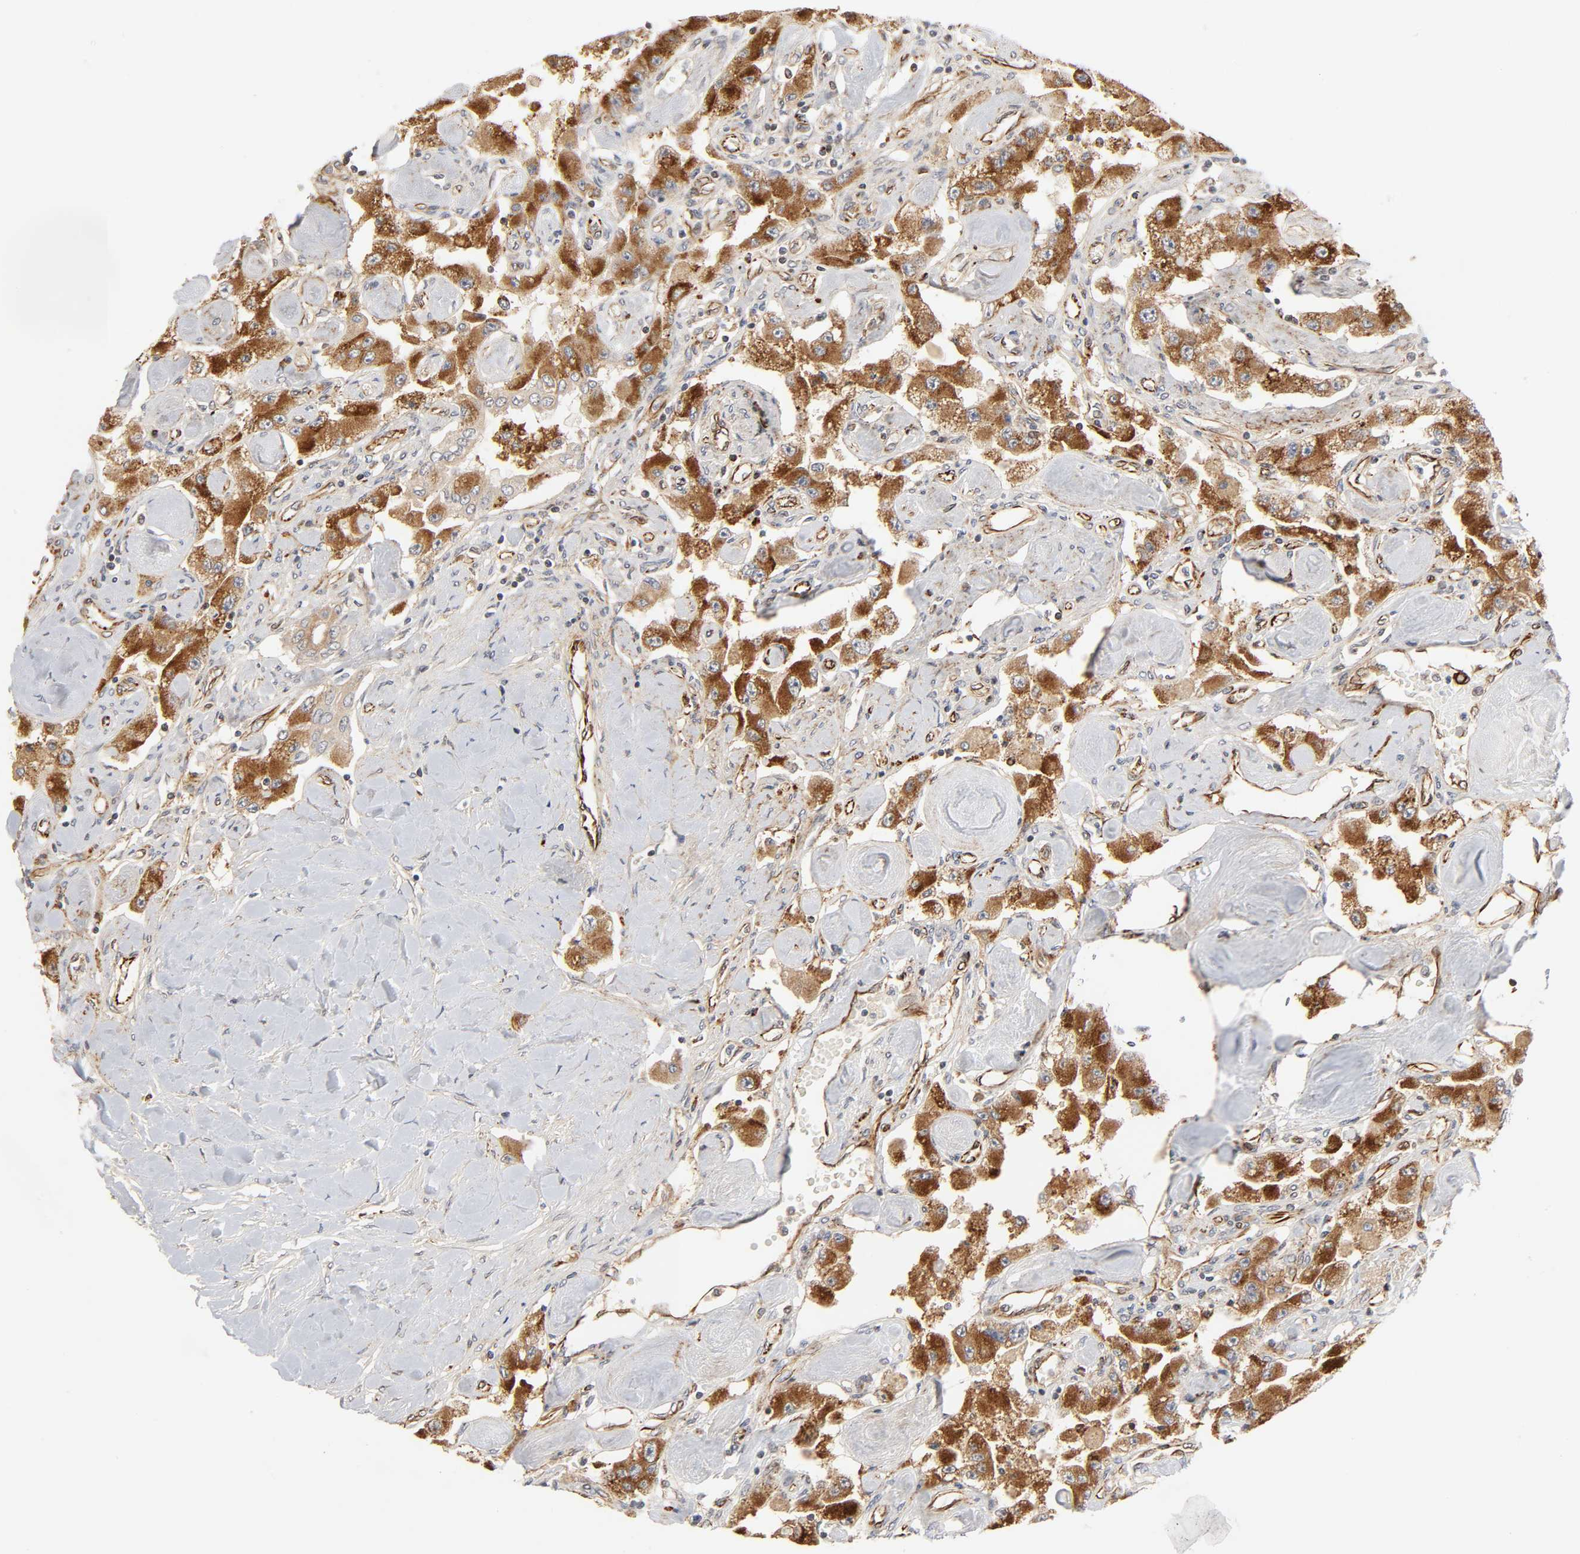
{"staining": {"intensity": "strong", "quantity": ">75%", "location": "cytoplasmic/membranous"}, "tissue": "carcinoid", "cell_type": "Tumor cells", "image_type": "cancer", "snomed": [{"axis": "morphology", "description": "Carcinoid, malignant, NOS"}, {"axis": "topography", "description": "Pancreas"}], "caption": "Immunohistochemistry (DAB) staining of human carcinoid (malignant) exhibits strong cytoplasmic/membranous protein expression in about >75% of tumor cells. Using DAB (3,3'-diaminobenzidine) (brown) and hematoxylin (blue) stains, captured at high magnification using brightfield microscopy.", "gene": "REEP6", "patient": {"sex": "male", "age": 41}}